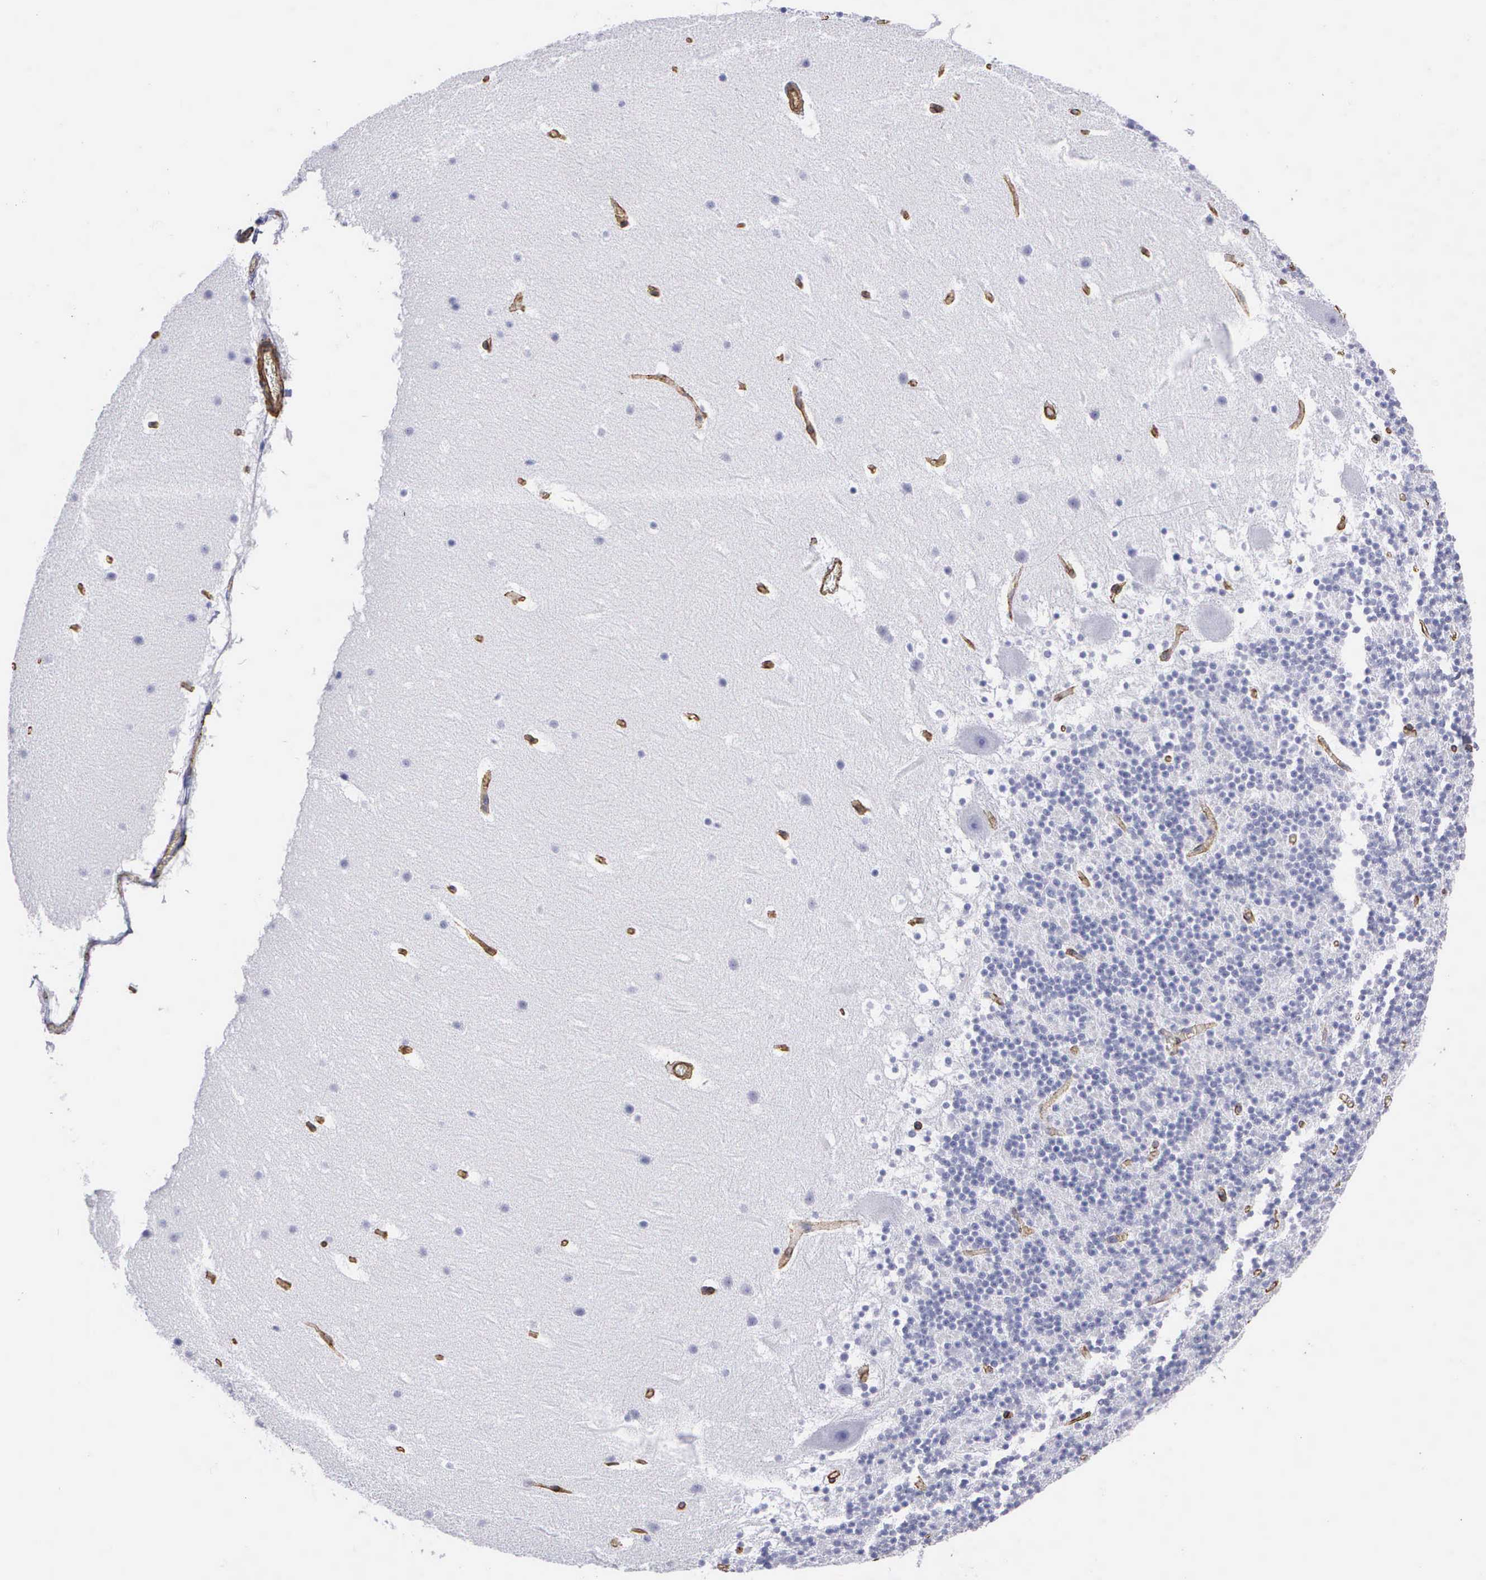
{"staining": {"intensity": "negative", "quantity": "none", "location": "none"}, "tissue": "cerebellum", "cell_type": "Cells in granular layer", "image_type": "normal", "snomed": [{"axis": "morphology", "description": "Normal tissue, NOS"}, {"axis": "topography", "description": "Cerebellum"}], "caption": "IHC image of benign cerebellum: cerebellum stained with DAB shows no significant protein staining in cells in granular layer.", "gene": "MAGEB10", "patient": {"sex": "male", "age": 45}}